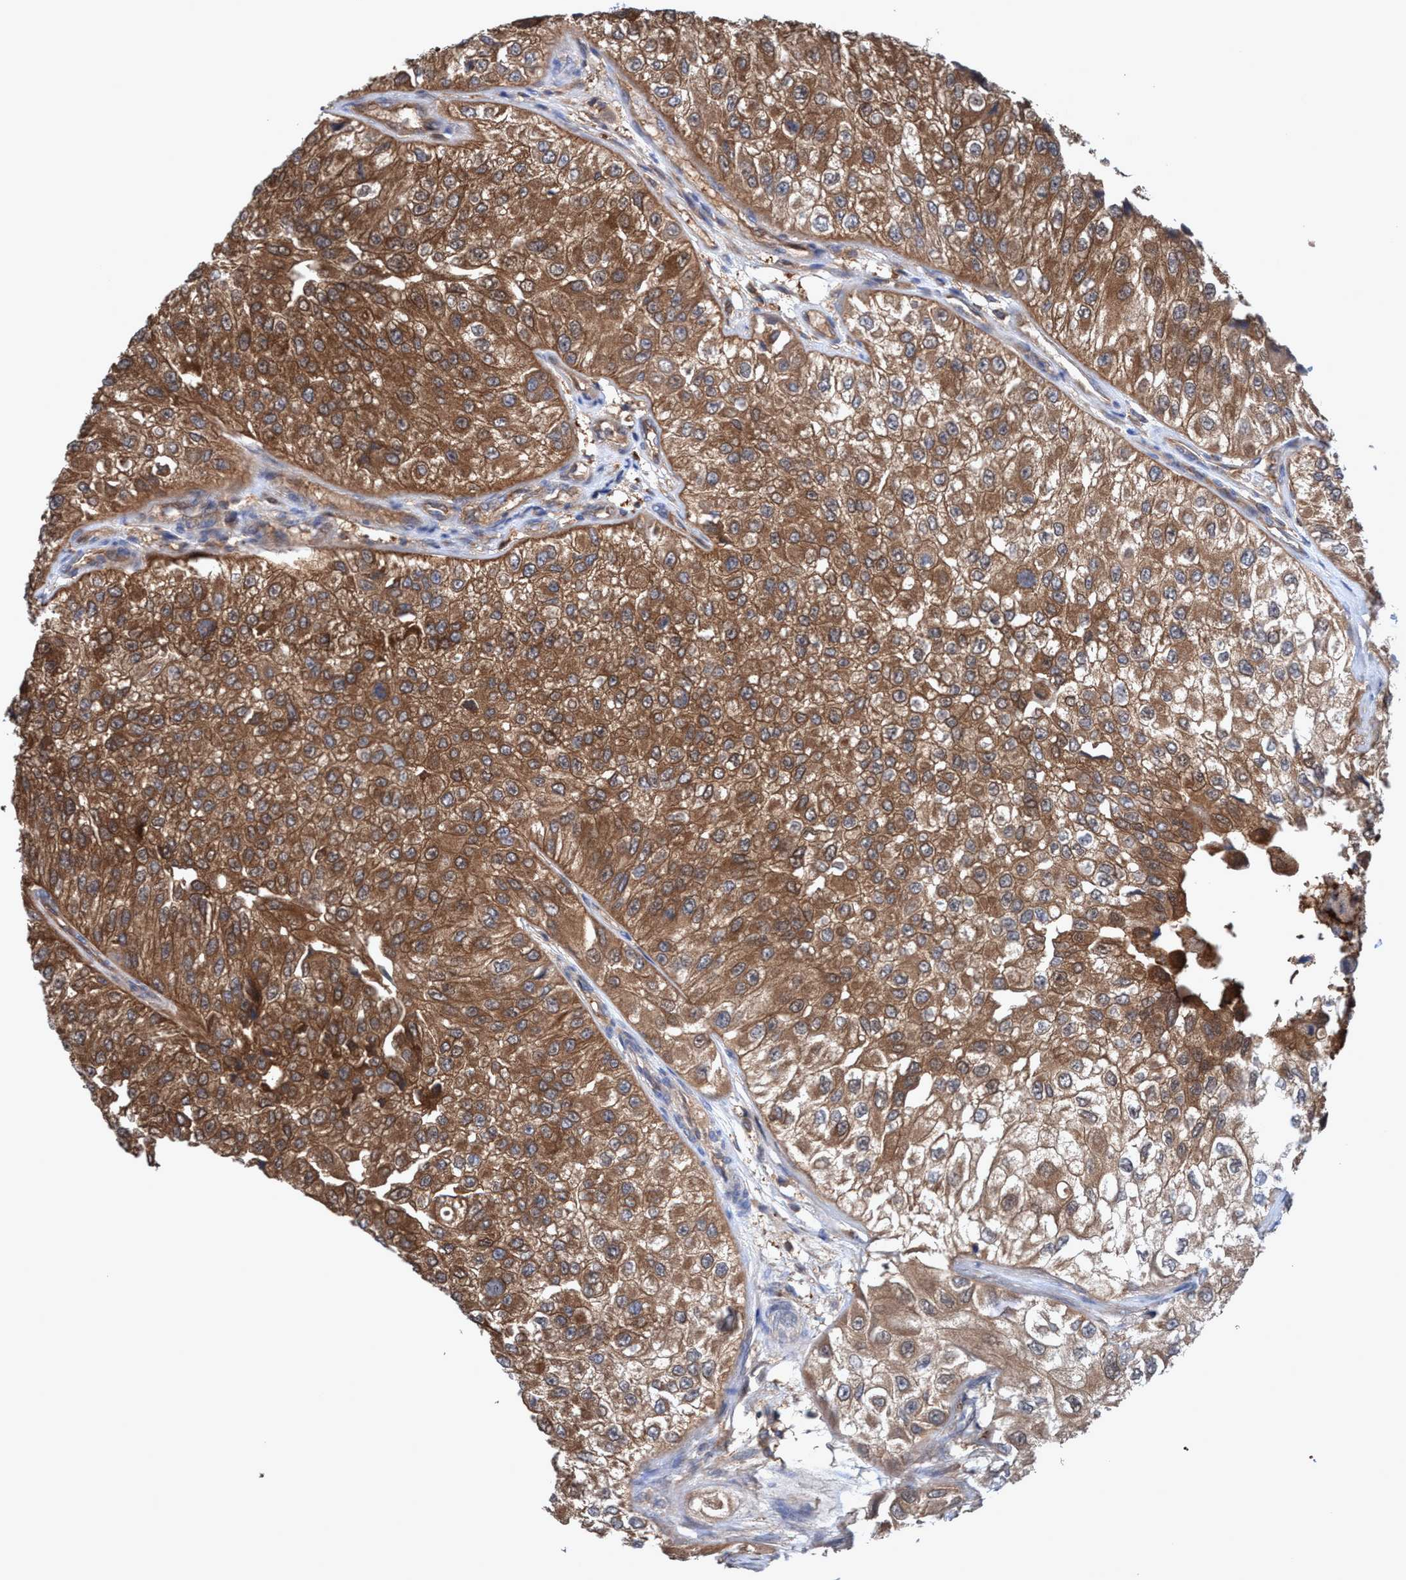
{"staining": {"intensity": "moderate", "quantity": ">75%", "location": "cytoplasmic/membranous"}, "tissue": "urothelial cancer", "cell_type": "Tumor cells", "image_type": "cancer", "snomed": [{"axis": "morphology", "description": "Urothelial carcinoma, High grade"}, {"axis": "topography", "description": "Kidney"}, {"axis": "topography", "description": "Urinary bladder"}], "caption": "This is an image of IHC staining of urothelial cancer, which shows moderate positivity in the cytoplasmic/membranous of tumor cells.", "gene": "GLOD4", "patient": {"sex": "male", "age": 77}}